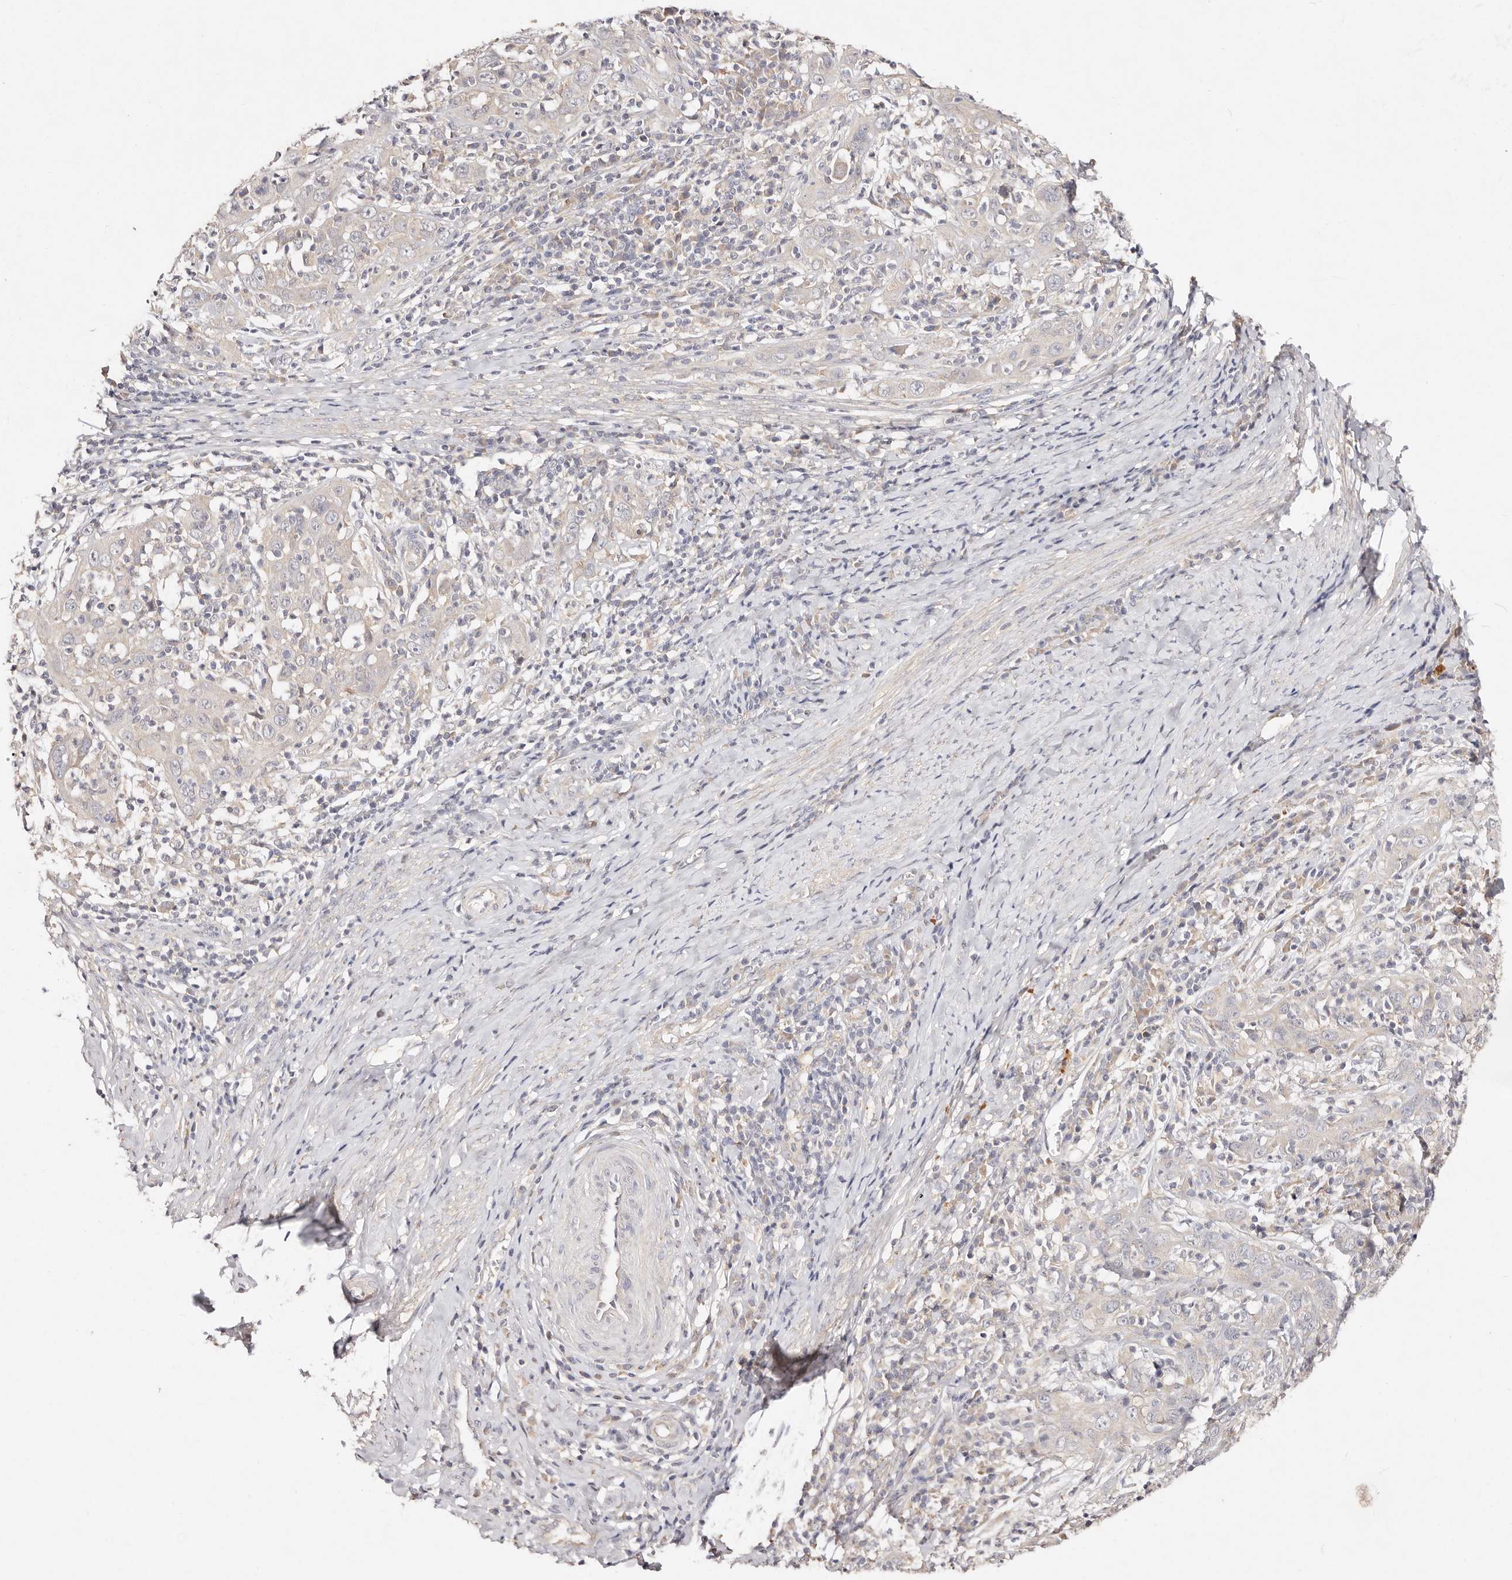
{"staining": {"intensity": "negative", "quantity": "none", "location": "none"}, "tissue": "cervical cancer", "cell_type": "Tumor cells", "image_type": "cancer", "snomed": [{"axis": "morphology", "description": "Squamous cell carcinoma, NOS"}, {"axis": "topography", "description": "Cervix"}], "caption": "Protein analysis of squamous cell carcinoma (cervical) shows no significant staining in tumor cells. Nuclei are stained in blue.", "gene": "VIPAS39", "patient": {"sex": "female", "age": 46}}